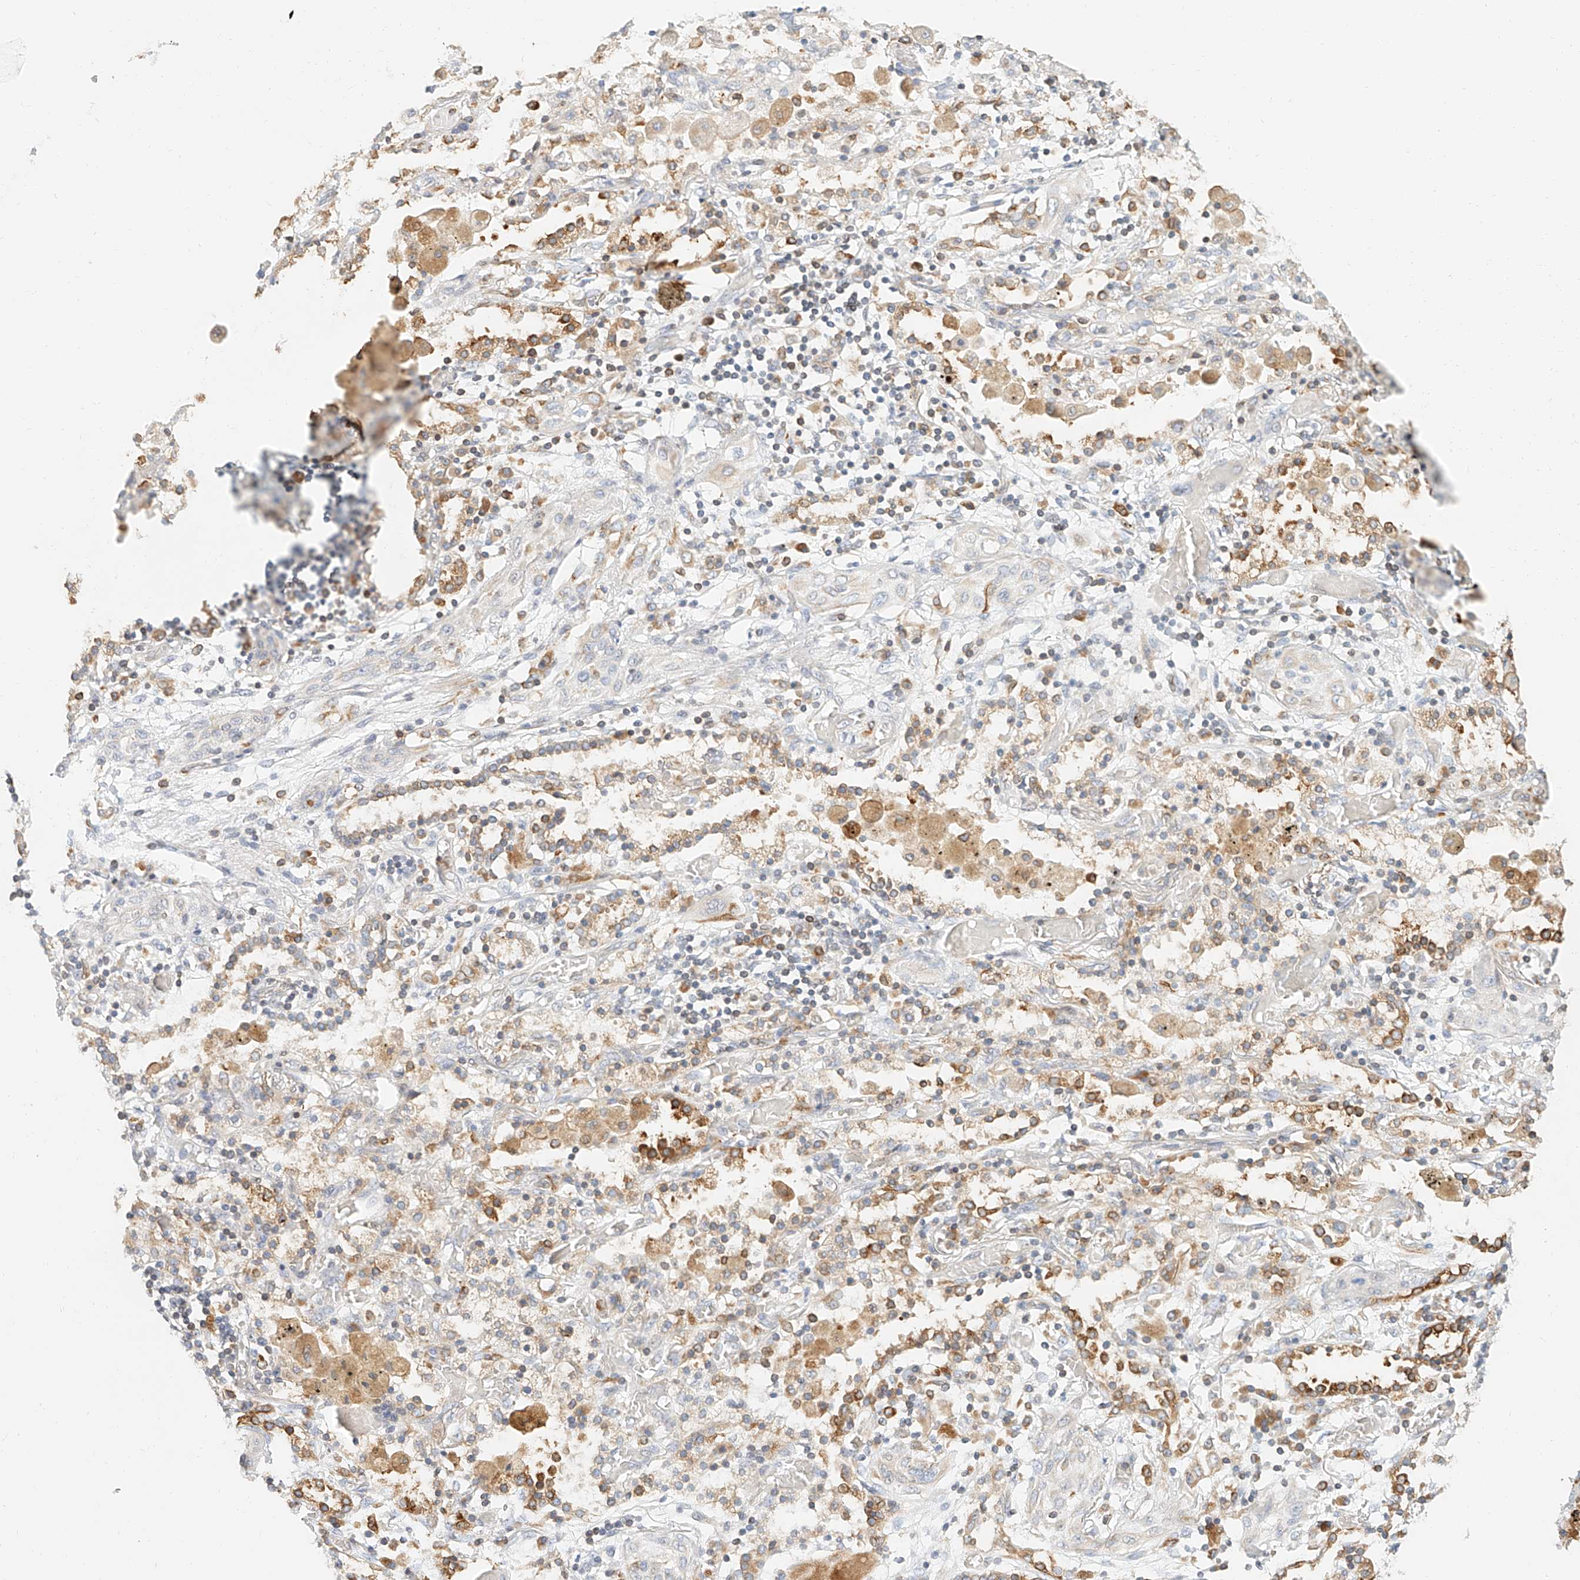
{"staining": {"intensity": "negative", "quantity": "none", "location": "none"}, "tissue": "lung cancer", "cell_type": "Tumor cells", "image_type": "cancer", "snomed": [{"axis": "morphology", "description": "Squamous cell carcinoma, NOS"}, {"axis": "topography", "description": "Lung"}], "caption": "Human squamous cell carcinoma (lung) stained for a protein using immunohistochemistry exhibits no expression in tumor cells.", "gene": "DHRS7", "patient": {"sex": "female", "age": 47}}